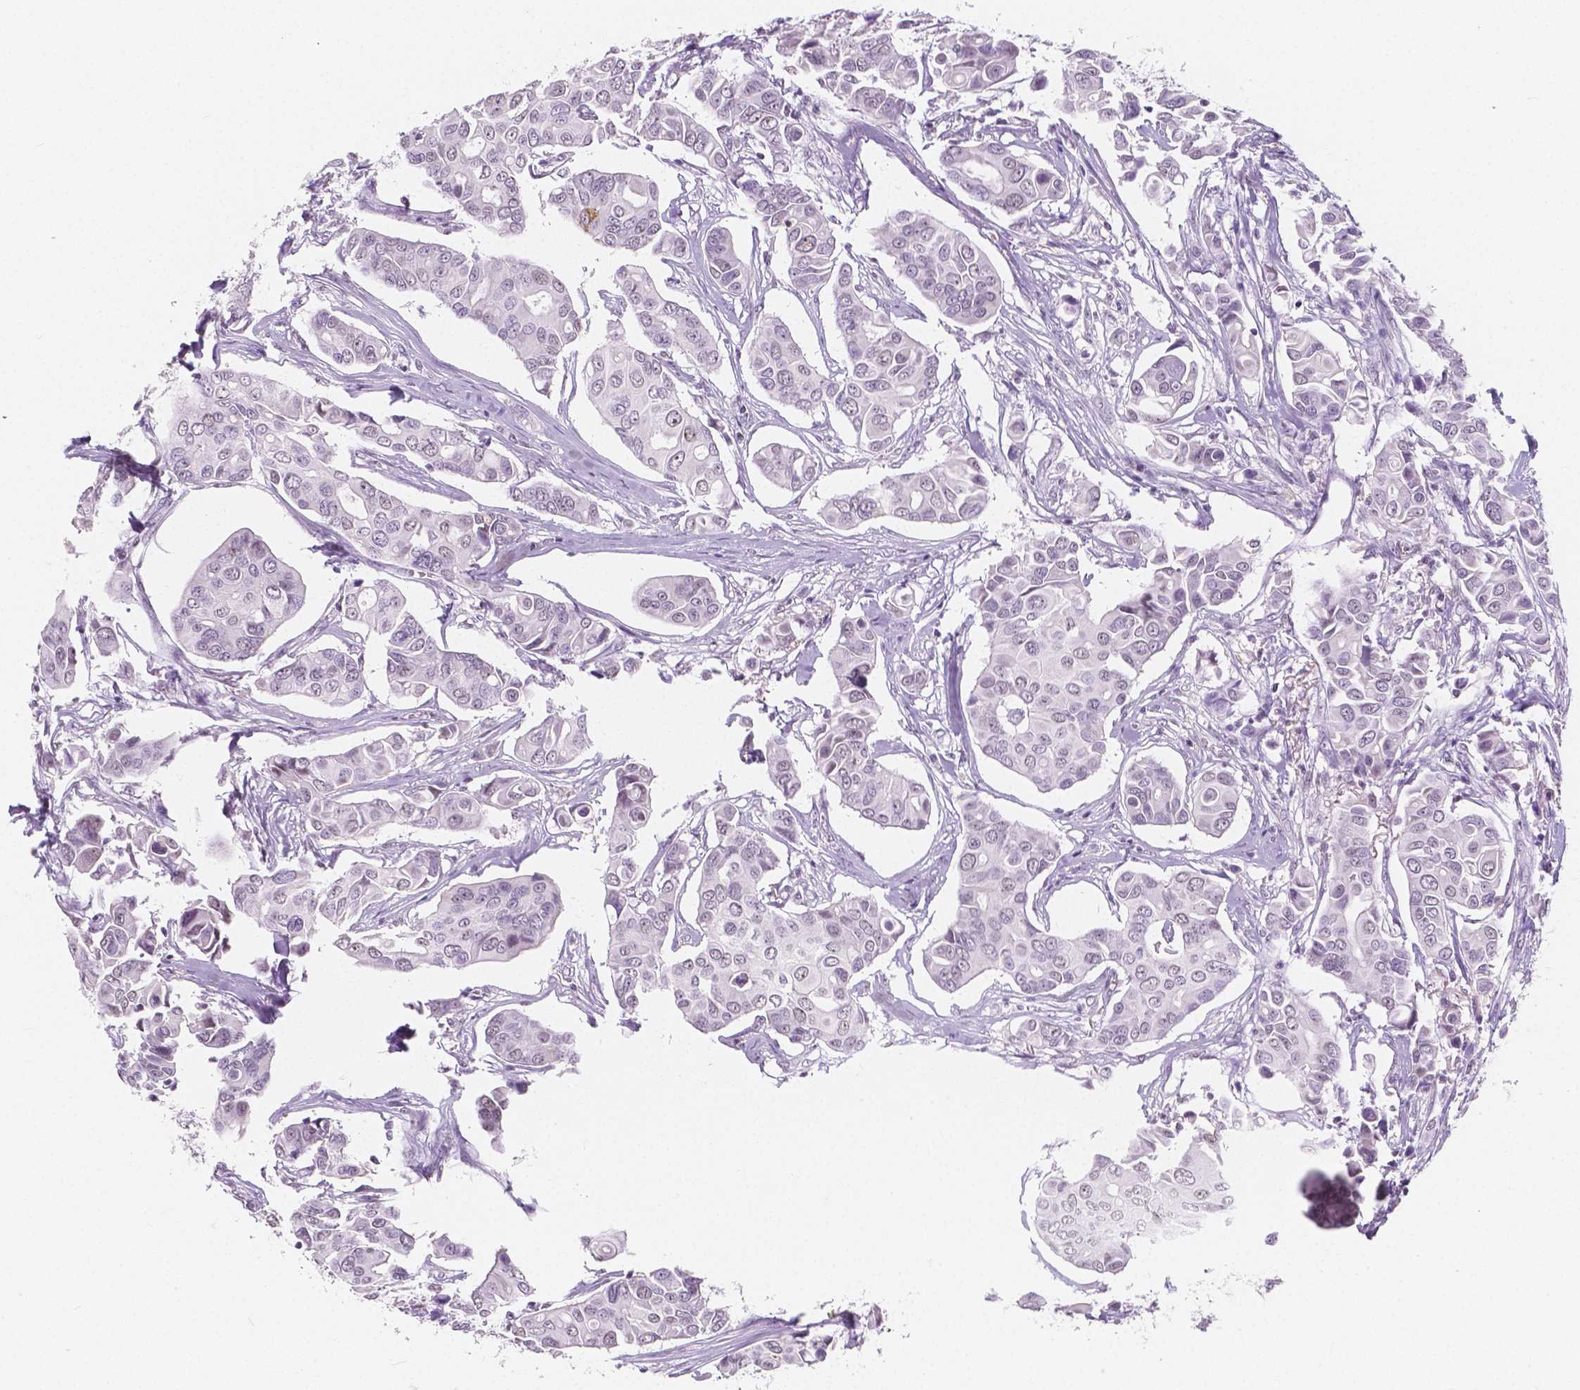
{"staining": {"intensity": "negative", "quantity": "none", "location": "none"}, "tissue": "breast cancer", "cell_type": "Tumor cells", "image_type": "cancer", "snomed": [{"axis": "morphology", "description": "Duct carcinoma"}, {"axis": "topography", "description": "Breast"}], "caption": "IHC photomicrograph of neoplastic tissue: infiltrating ductal carcinoma (breast) stained with DAB (3,3'-diaminobenzidine) reveals no significant protein staining in tumor cells. Nuclei are stained in blue.", "gene": "NOLC1", "patient": {"sex": "female", "age": 54}}